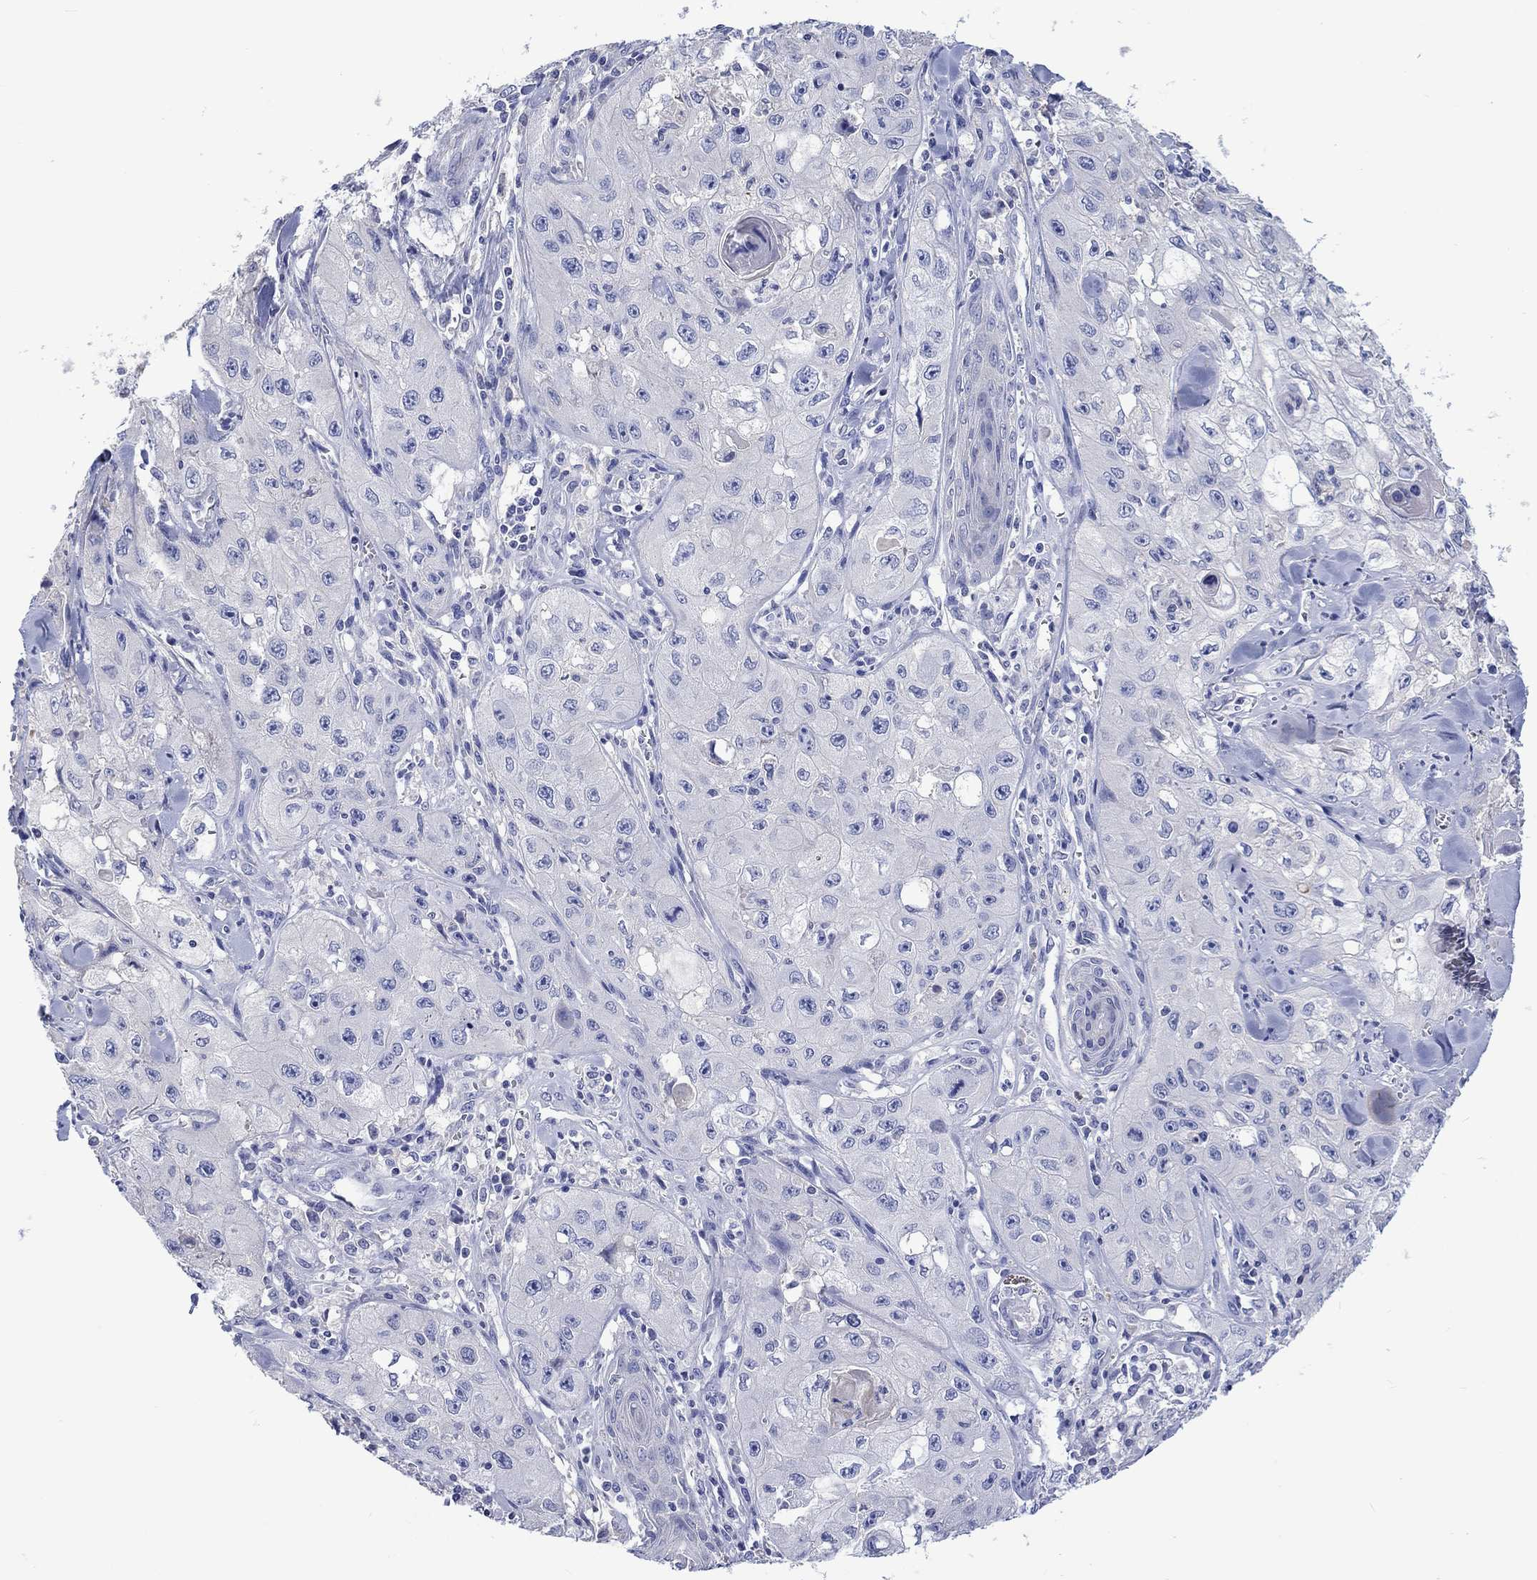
{"staining": {"intensity": "negative", "quantity": "none", "location": "none"}, "tissue": "skin cancer", "cell_type": "Tumor cells", "image_type": "cancer", "snomed": [{"axis": "morphology", "description": "Squamous cell carcinoma, NOS"}, {"axis": "topography", "description": "Skin"}, {"axis": "topography", "description": "Subcutis"}], "caption": "Immunohistochemical staining of human squamous cell carcinoma (skin) shows no significant staining in tumor cells.", "gene": "TOMM20L", "patient": {"sex": "male", "age": 73}}